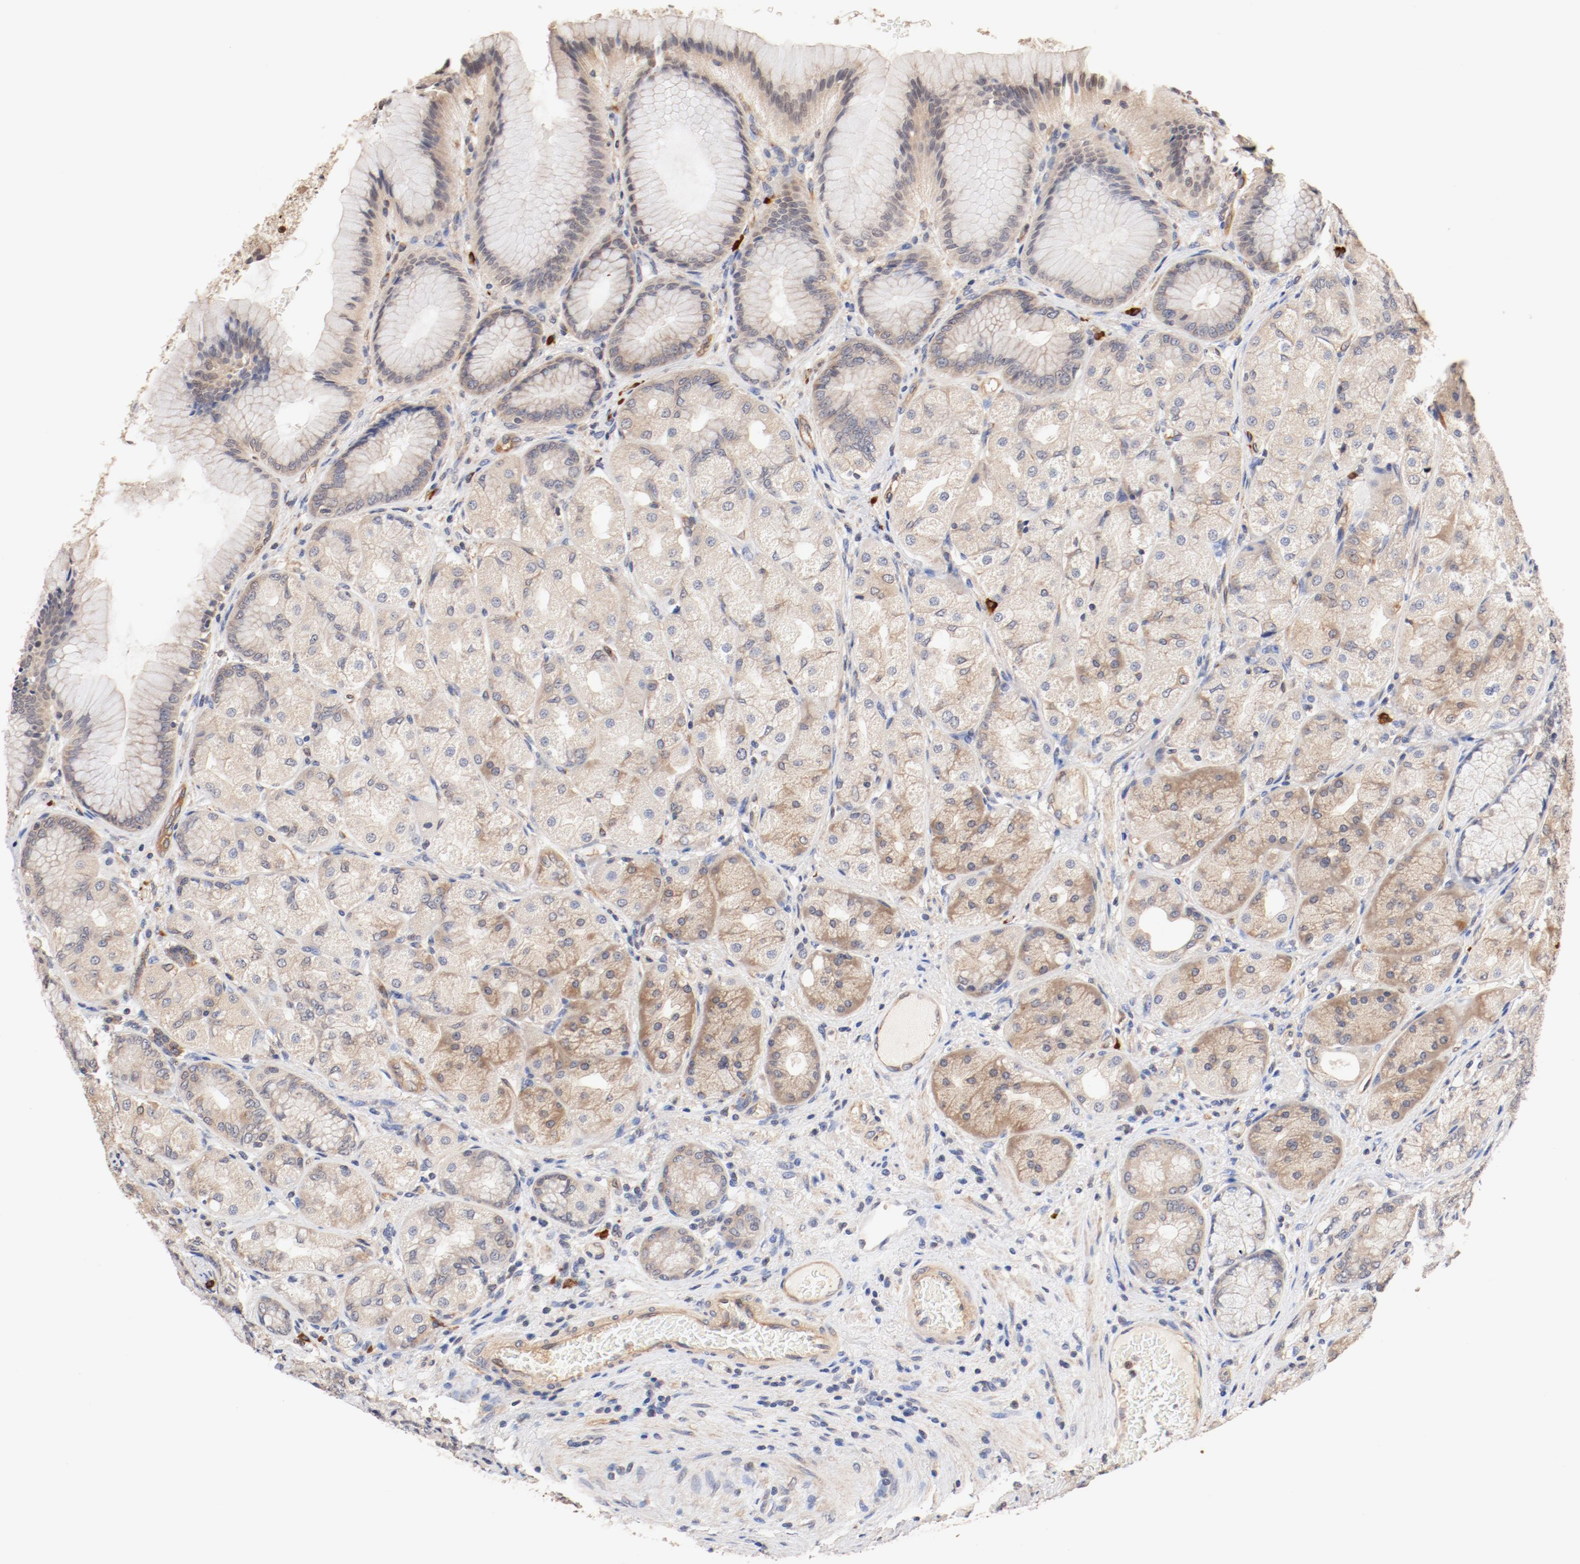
{"staining": {"intensity": "weak", "quantity": "25%-75%", "location": "cytoplasmic/membranous"}, "tissue": "stomach", "cell_type": "Glandular cells", "image_type": "normal", "snomed": [{"axis": "morphology", "description": "Normal tissue, NOS"}, {"axis": "morphology", "description": "Adenocarcinoma, NOS"}, {"axis": "topography", "description": "Stomach"}, {"axis": "topography", "description": "Stomach, lower"}], "caption": "Glandular cells show weak cytoplasmic/membranous expression in approximately 25%-75% of cells in benign stomach.", "gene": "UBE2J1", "patient": {"sex": "female", "age": 65}}